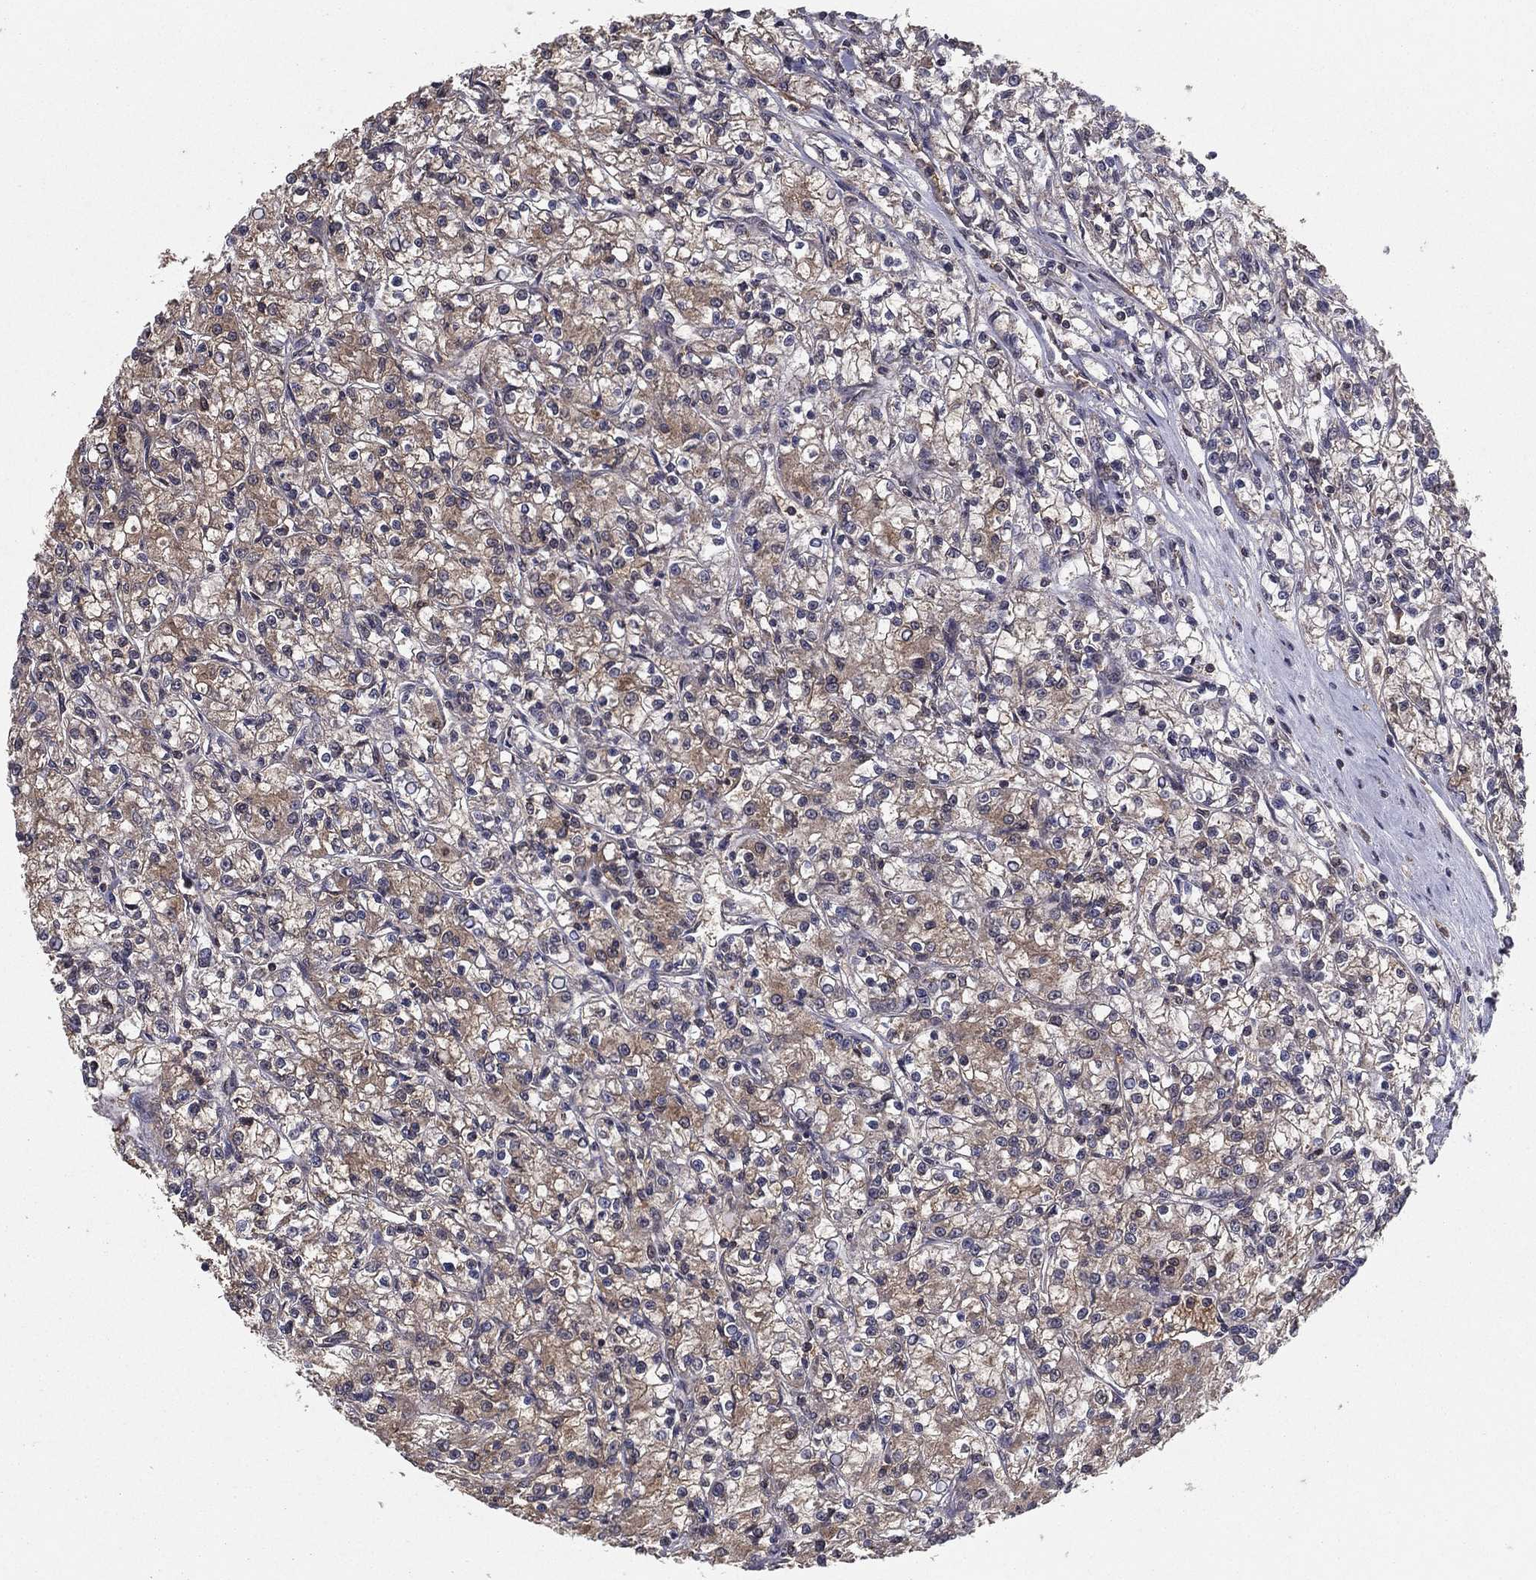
{"staining": {"intensity": "weak", "quantity": "<25%", "location": "cytoplasmic/membranous"}, "tissue": "renal cancer", "cell_type": "Tumor cells", "image_type": "cancer", "snomed": [{"axis": "morphology", "description": "Adenocarcinoma, NOS"}, {"axis": "topography", "description": "Kidney"}], "caption": "IHC image of neoplastic tissue: renal cancer stained with DAB displays no significant protein positivity in tumor cells.", "gene": "CARM1", "patient": {"sex": "female", "age": 59}}